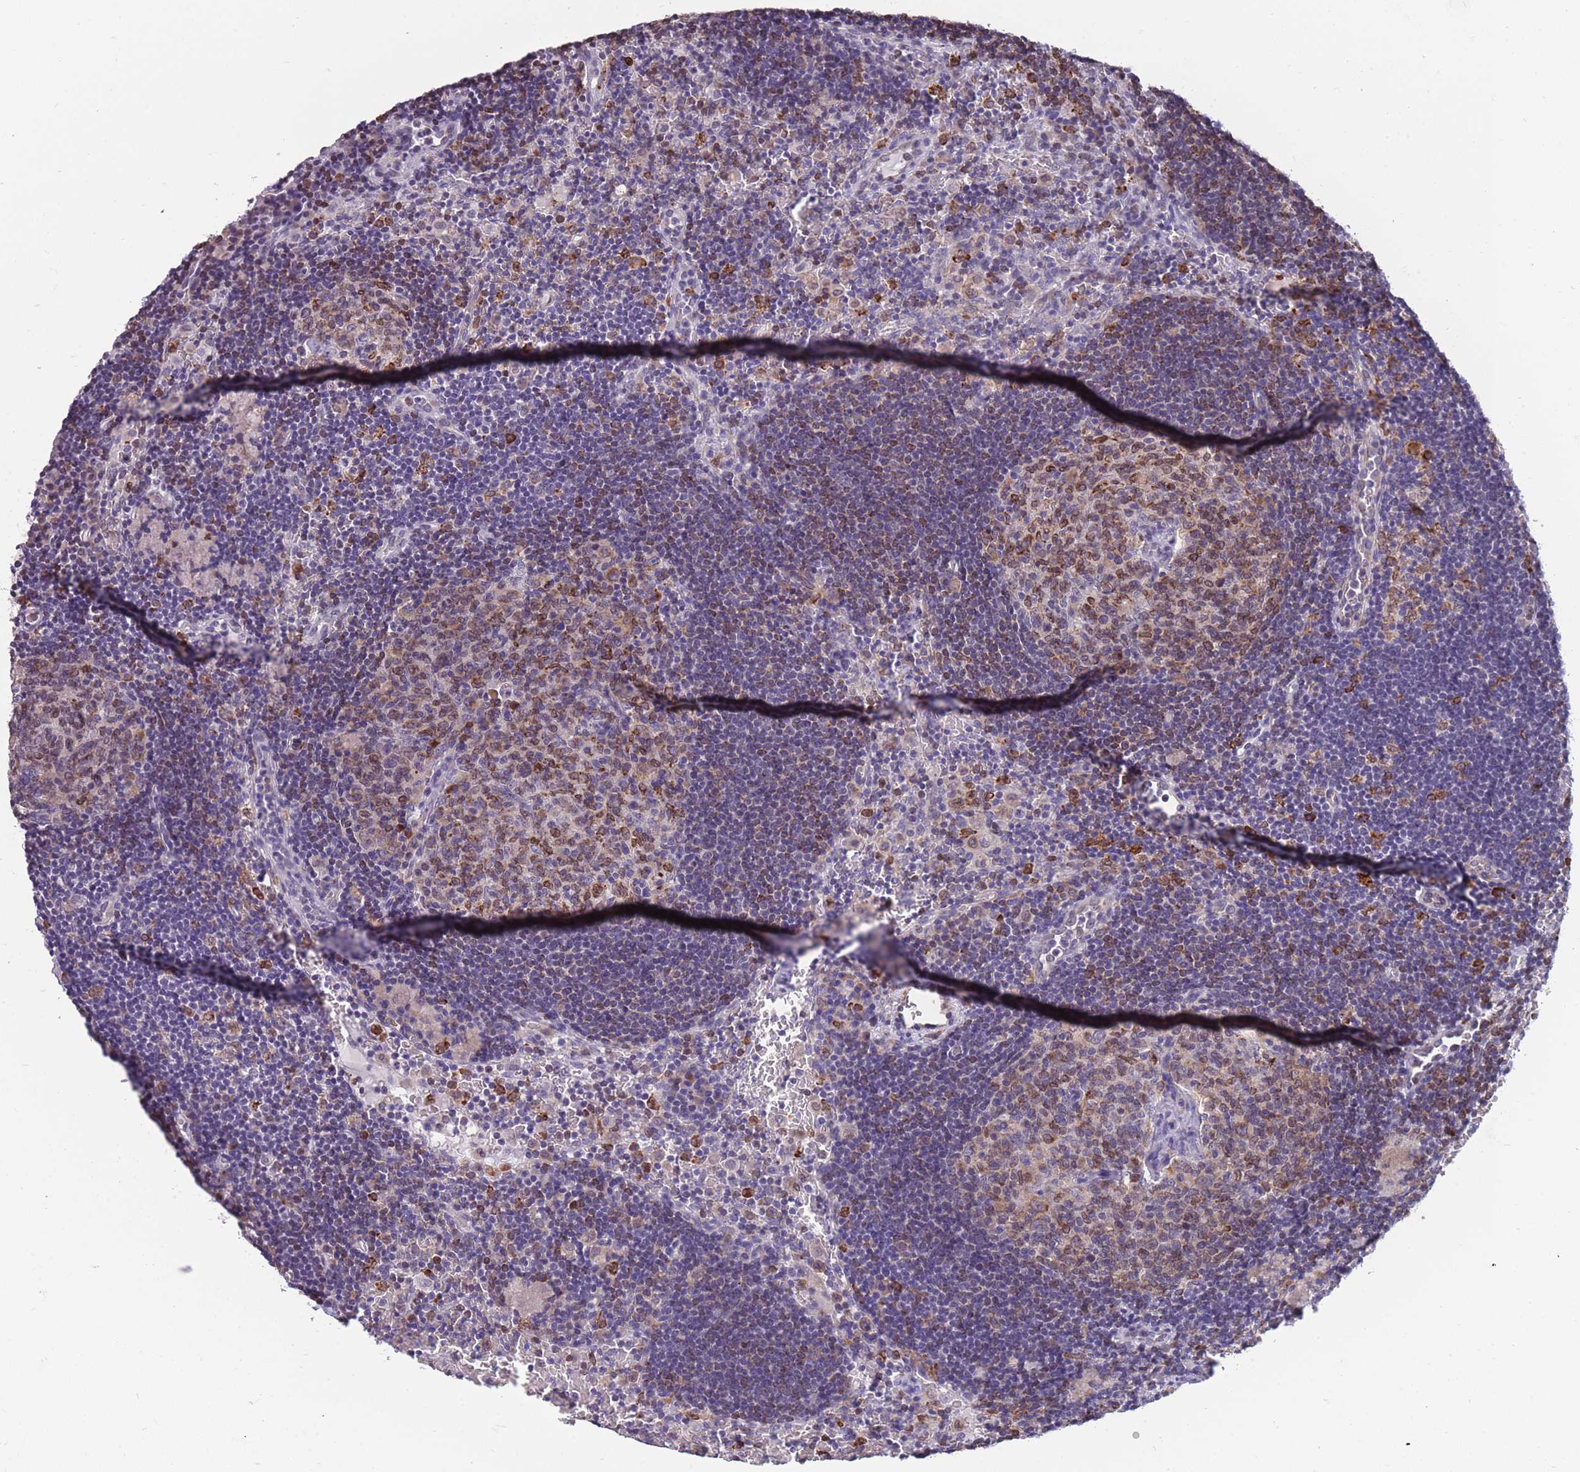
{"staining": {"intensity": "moderate", "quantity": ">75%", "location": "cytoplasmic/membranous"}, "tissue": "lymph node", "cell_type": "Germinal center cells", "image_type": "normal", "snomed": [{"axis": "morphology", "description": "Normal tissue, NOS"}, {"axis": "topography", "description": "Lymph node"}], "caption": "Immunohistochemical staining of benign lymph node reveals moderate cytoplasmic/membranous protein expression in about >75% of germinal center cells.", "gene": "TMEM121", "patient": {"sex": "male", "age": 62}}